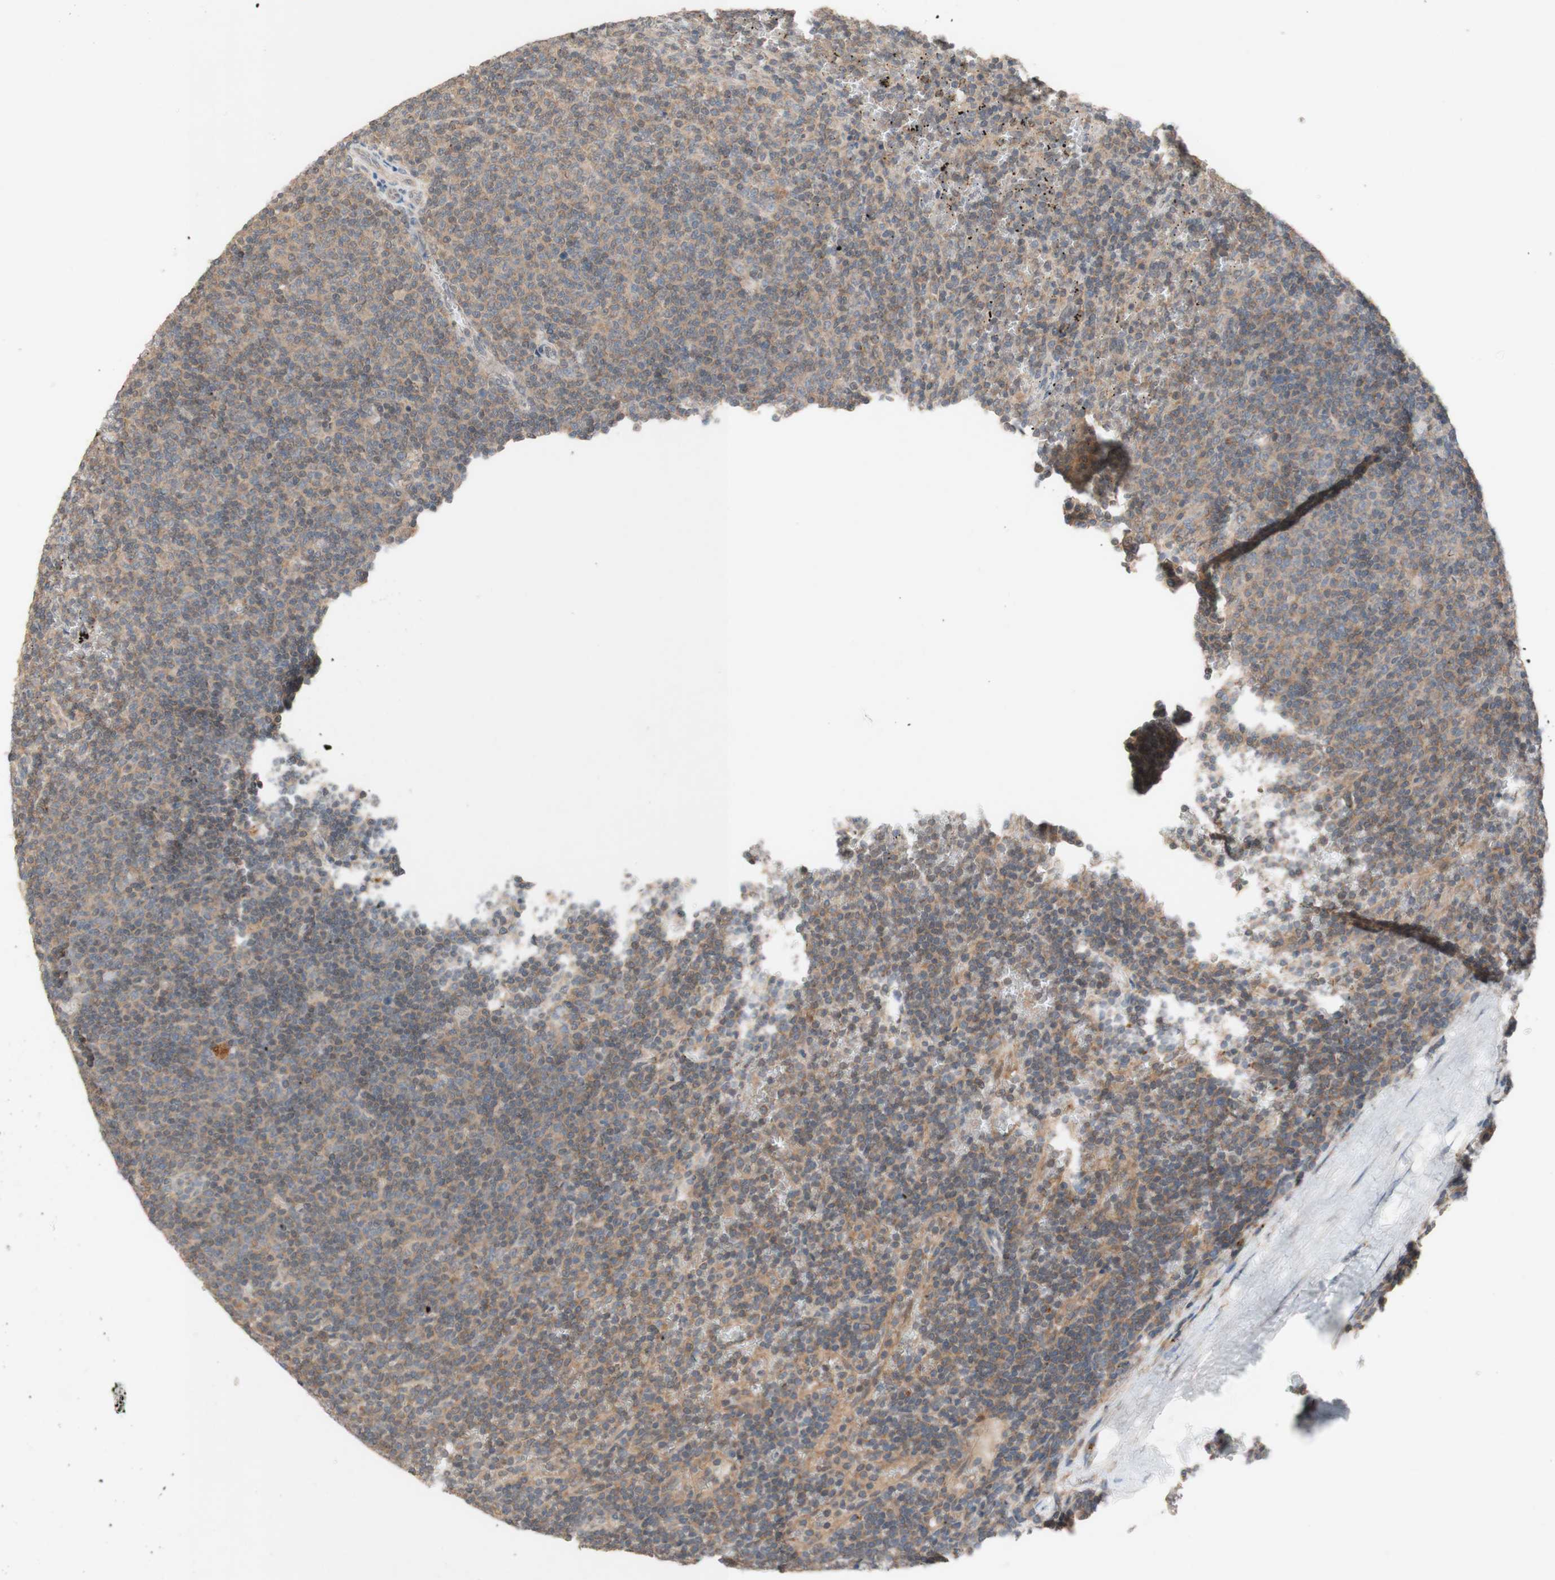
{"staining": {"intensity": "weak", "quantity": "25%-75%", "location": "cytoplasmic/membranous"}, "tissue": "lymphoma", "cell_type": "Tumor cells", "image_type": "cancer", "snomed": [{"axis": "morphology", "description": "Malignant lymphoma, non-Hodgkin's type, Low grade"}, {"axis": "topography", "description": "Spleen"}], "caption": "An IHC micrograph of neoplastic tissue is shown. Protein staining in brown labels weak cytoplasmic/membranous positivity in malignant lymphoma, non-Hodgkin's type (low-grade) within tumor cells.", "gene": "PEX2", "patient": {"sex": "female", "age": 50}}